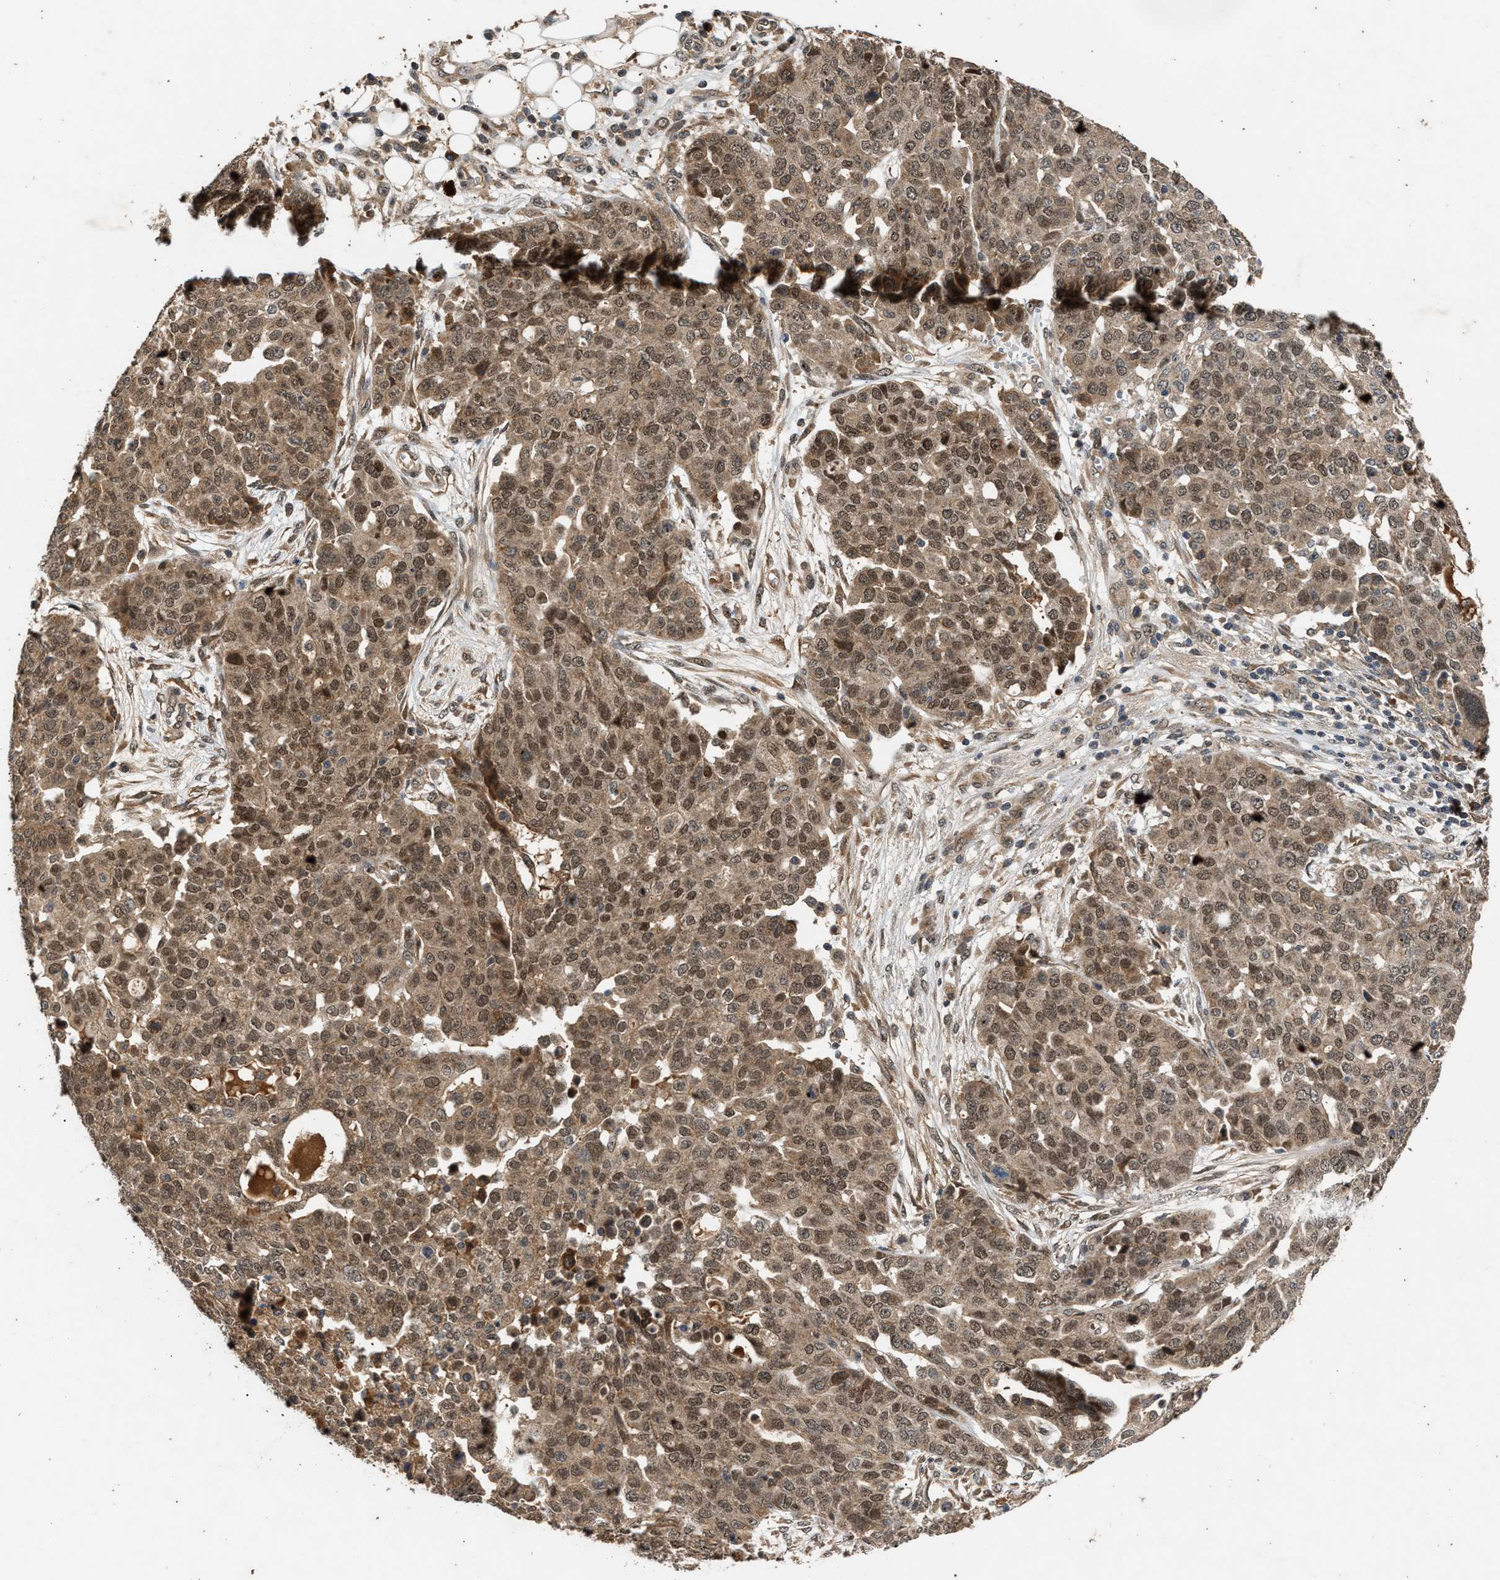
{"staining": {"intensity": "moderate", "quantity": ">75%", "location": "cytoplasmic/membranous,nuclear"}, "tissue": "ovarian cancer", "cell_type": "Tumor cells", "image_type": "cancer", "snomed": [{"axis": "morphology", "description": "Cystadenocarcinoma, serous, NOS"}, {"axis": "topography", "description": "Soft tissue"}, {"axis": "topography", "description": "Ovary"}], "caption": "Immunohistochemistry micrograph of human serous cystadenocarcinoma (ovarian) stained for a protein (brown), which demonstrates medium levels of moderate cytoplasmic/membranous and nuclear positivity in about >75% of tumor cells.", "gene": "RUSC2", "patient": {"sex": "female", "age": 57}}